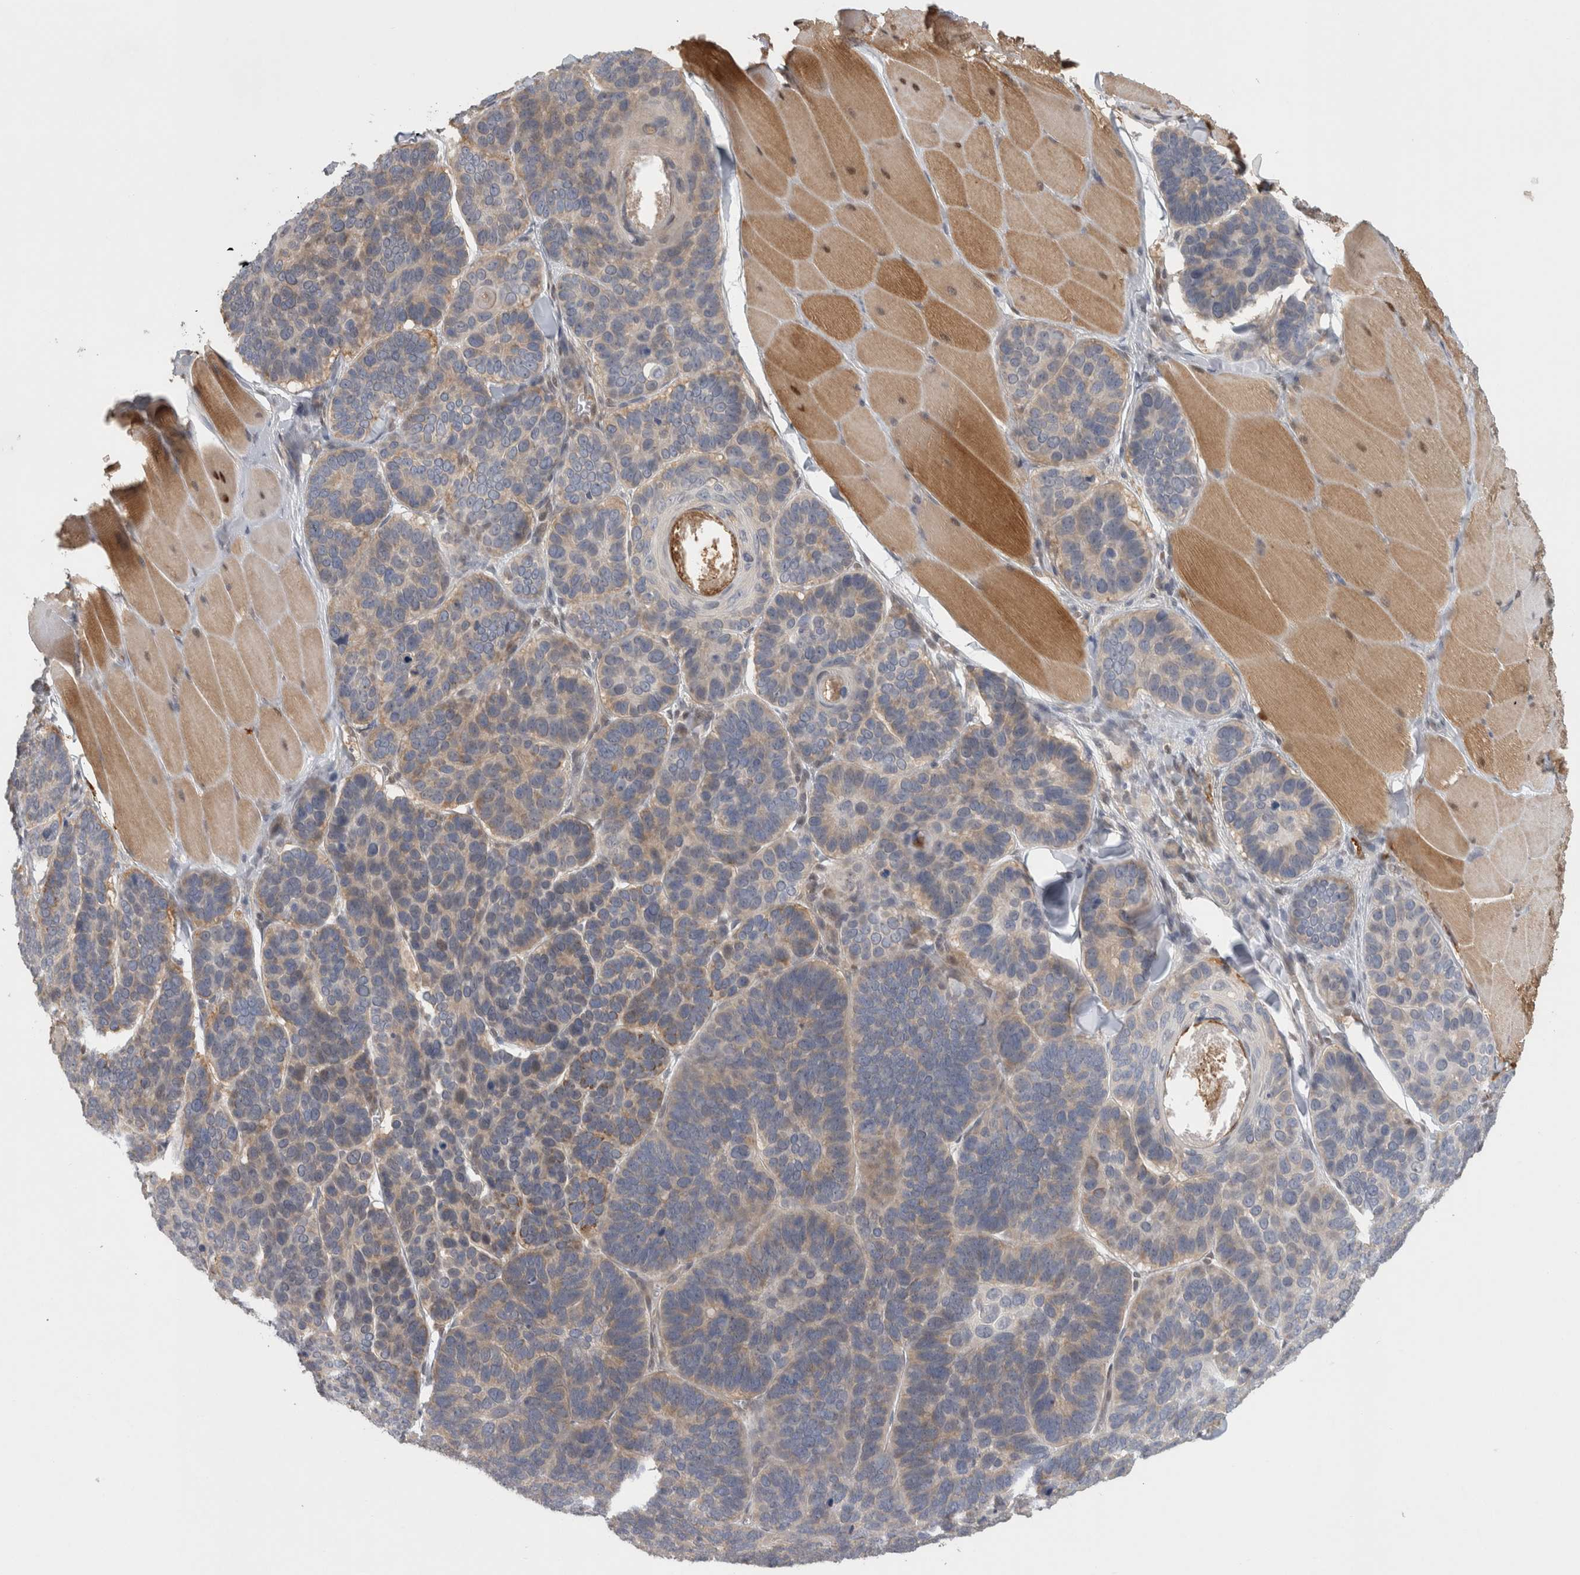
{"staining": {"intensity": "weak", "quantity": "<25%", "location": "cytoplasmic/membranous"}, "tissue": "skin cancer", "cell_type": "Tumor cells", "image_type": "cancer", "snomed": [{"axis": "morphology", "description": "Basal cell carcinoma"}, {"axis": "topography", "description": "Skin"}], "caption": "Tumor cells show no significant positivity in basal cell carcinoma (skin). Nuclei are stained in blue.", "gene": "PIGP", "patient": {"sex": "male", "age": 62}}